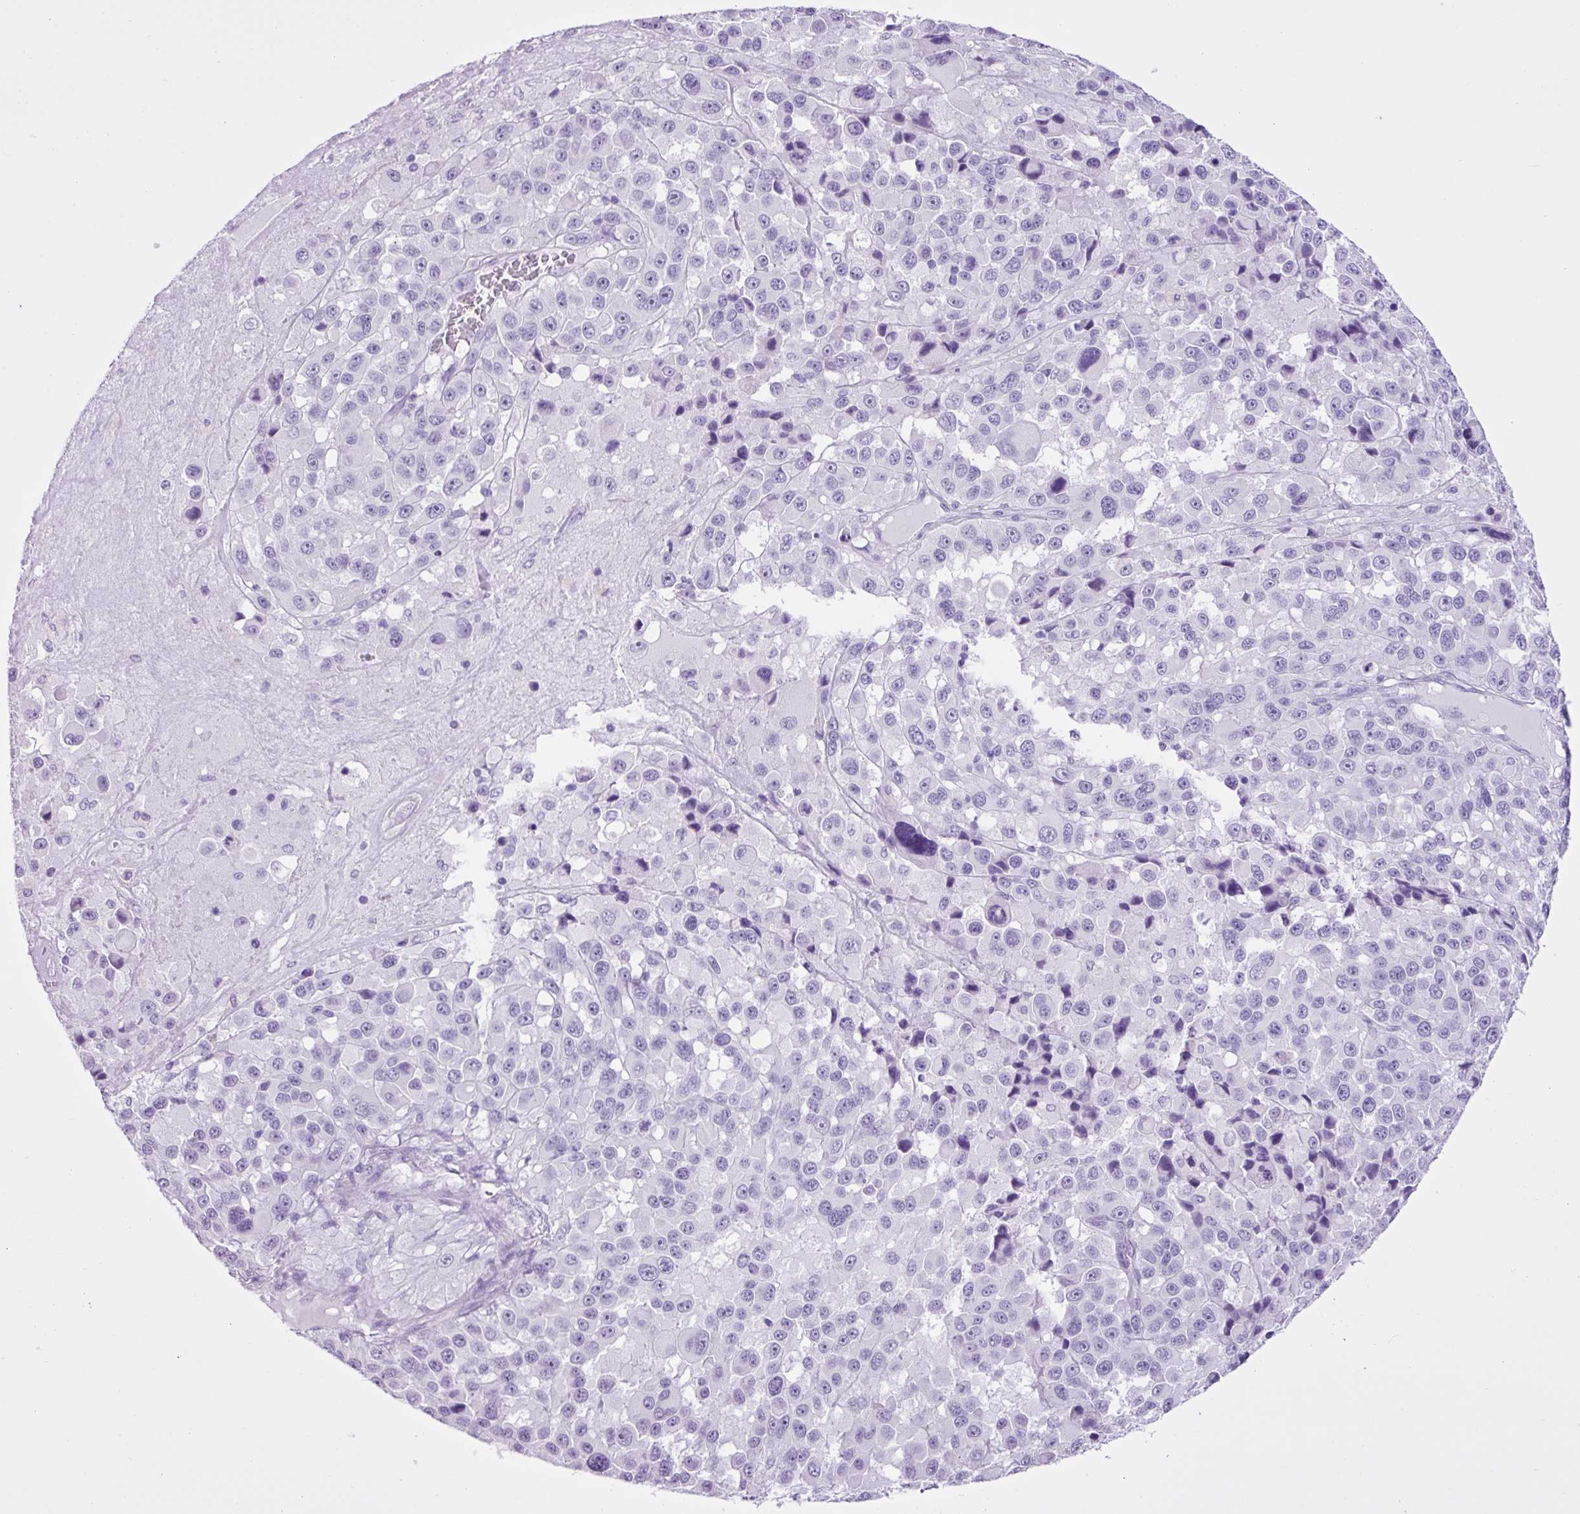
{"staining": {"intensity": "negative", "quantity": "none", "location": "none"}, "tissue": "melanoma", "cell_type": "Tumor cells", "image_type": "cancer", "snomed": [{"axis": "morphology", "description": "Malignant melanoma, Metastatic site"}, {"axis": "topography", "description": "Lymph node"}], "caption": "A photomicrograph of melanoma stained for a protein shows no brown staining in tumor cells. The staining was performed using DAB to visualize the protein expression in brown, while the nuclei were stained in blue with hematoxylin (Magnification: 20x).", "gene": "PGR", "patient": {"sex": "female", "age": 65}}